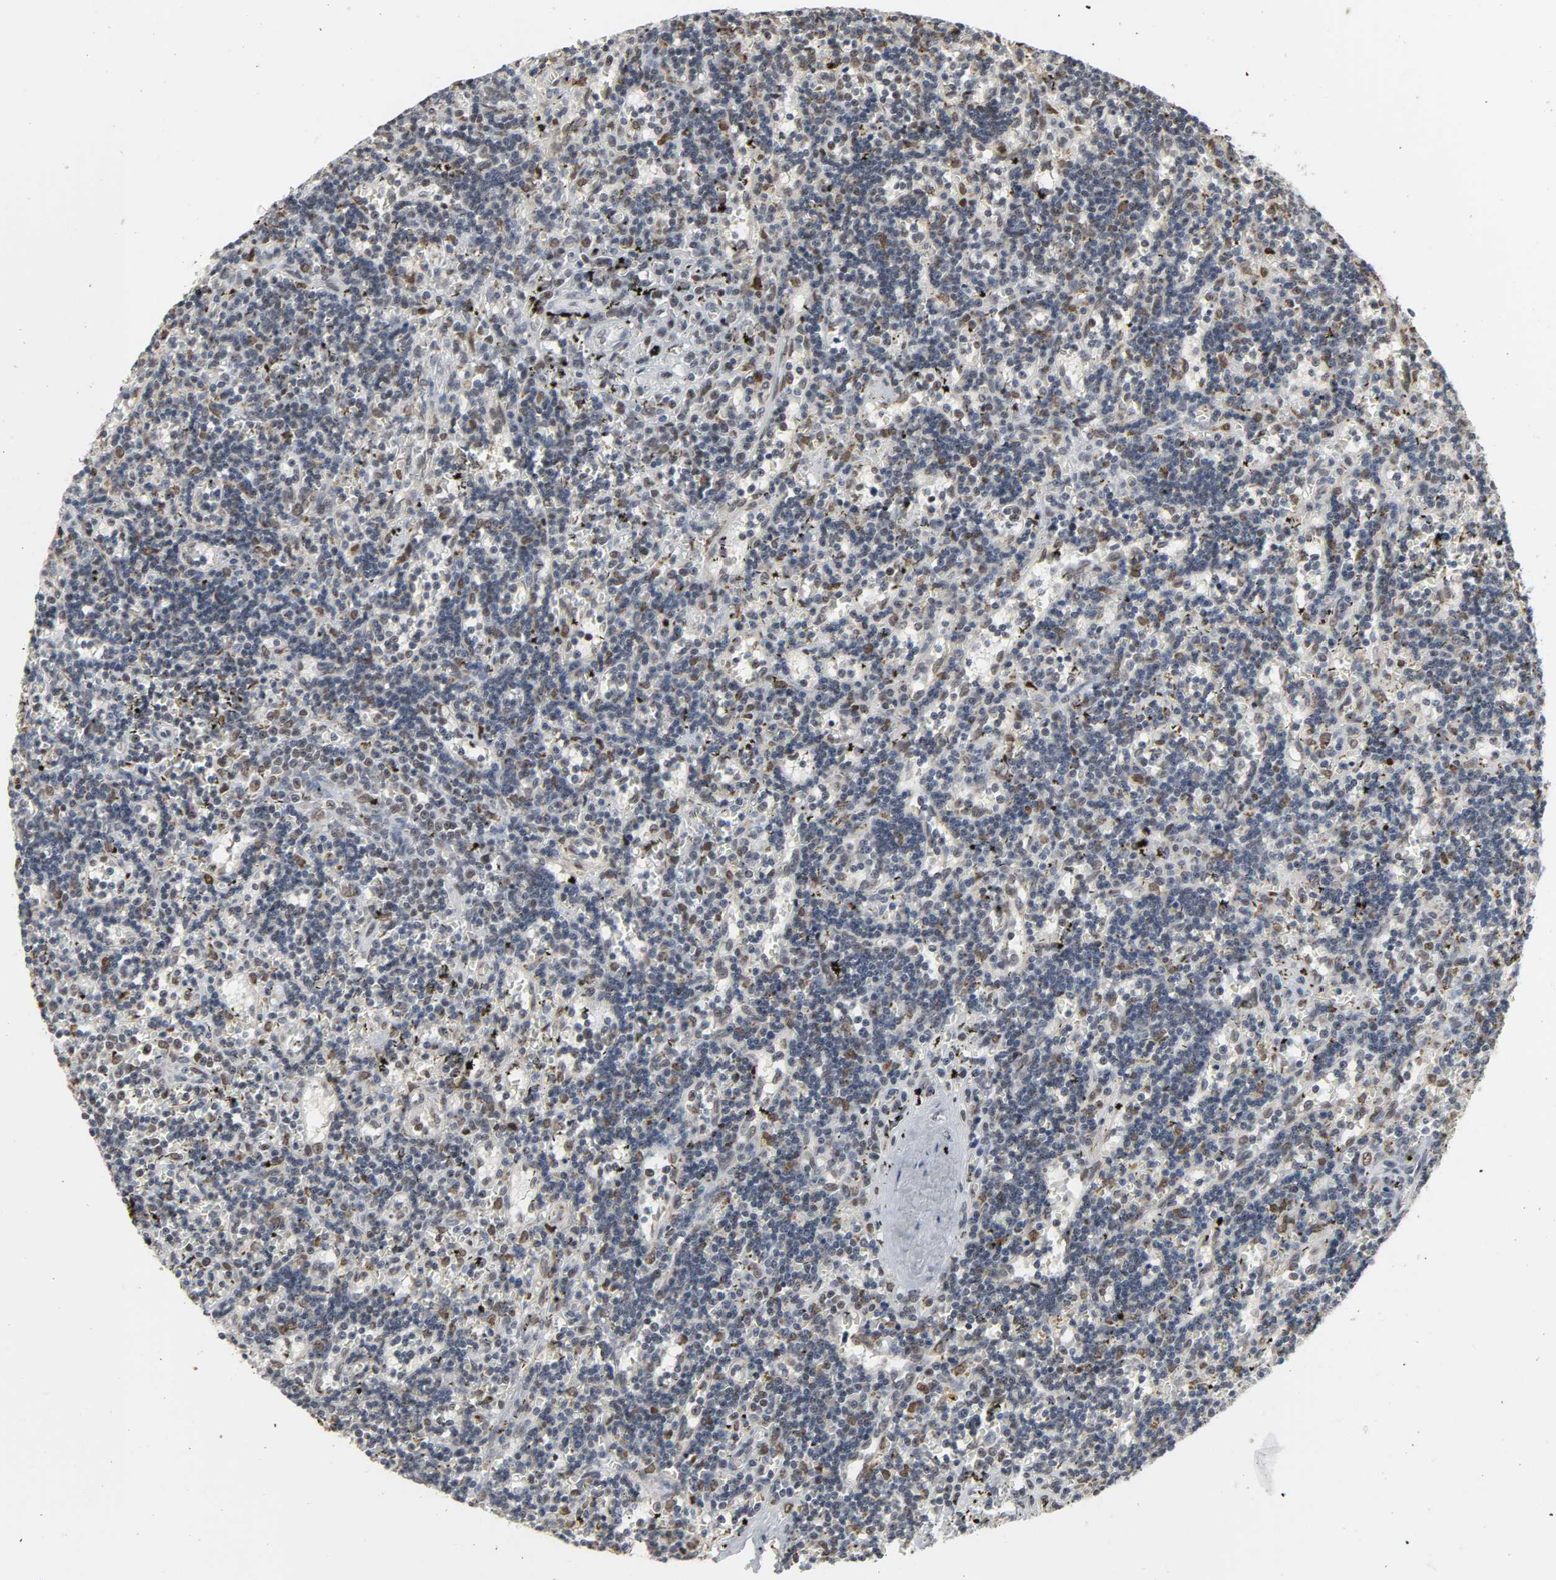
{"staining": {"intensity": "weak", "quantity": "<25%", "location": "nuclear"}, "tissue": "lymphoma", "cell_type": "Tumor cells", "image_type": "cancer", "snomed": [{"axis": "morphology", "description": "Malignant lymphoma, non-Hodgkin's type, Low grade"}, {"axis": "topography", "description": "Spleen"}], "caption": "Tumor cells show no significant protein expression in malignant lymphoma, non-Hodgkin's type (low-grade).", "gene": "DAZAP1", "patient": {"sex": "male", "age": 60}}